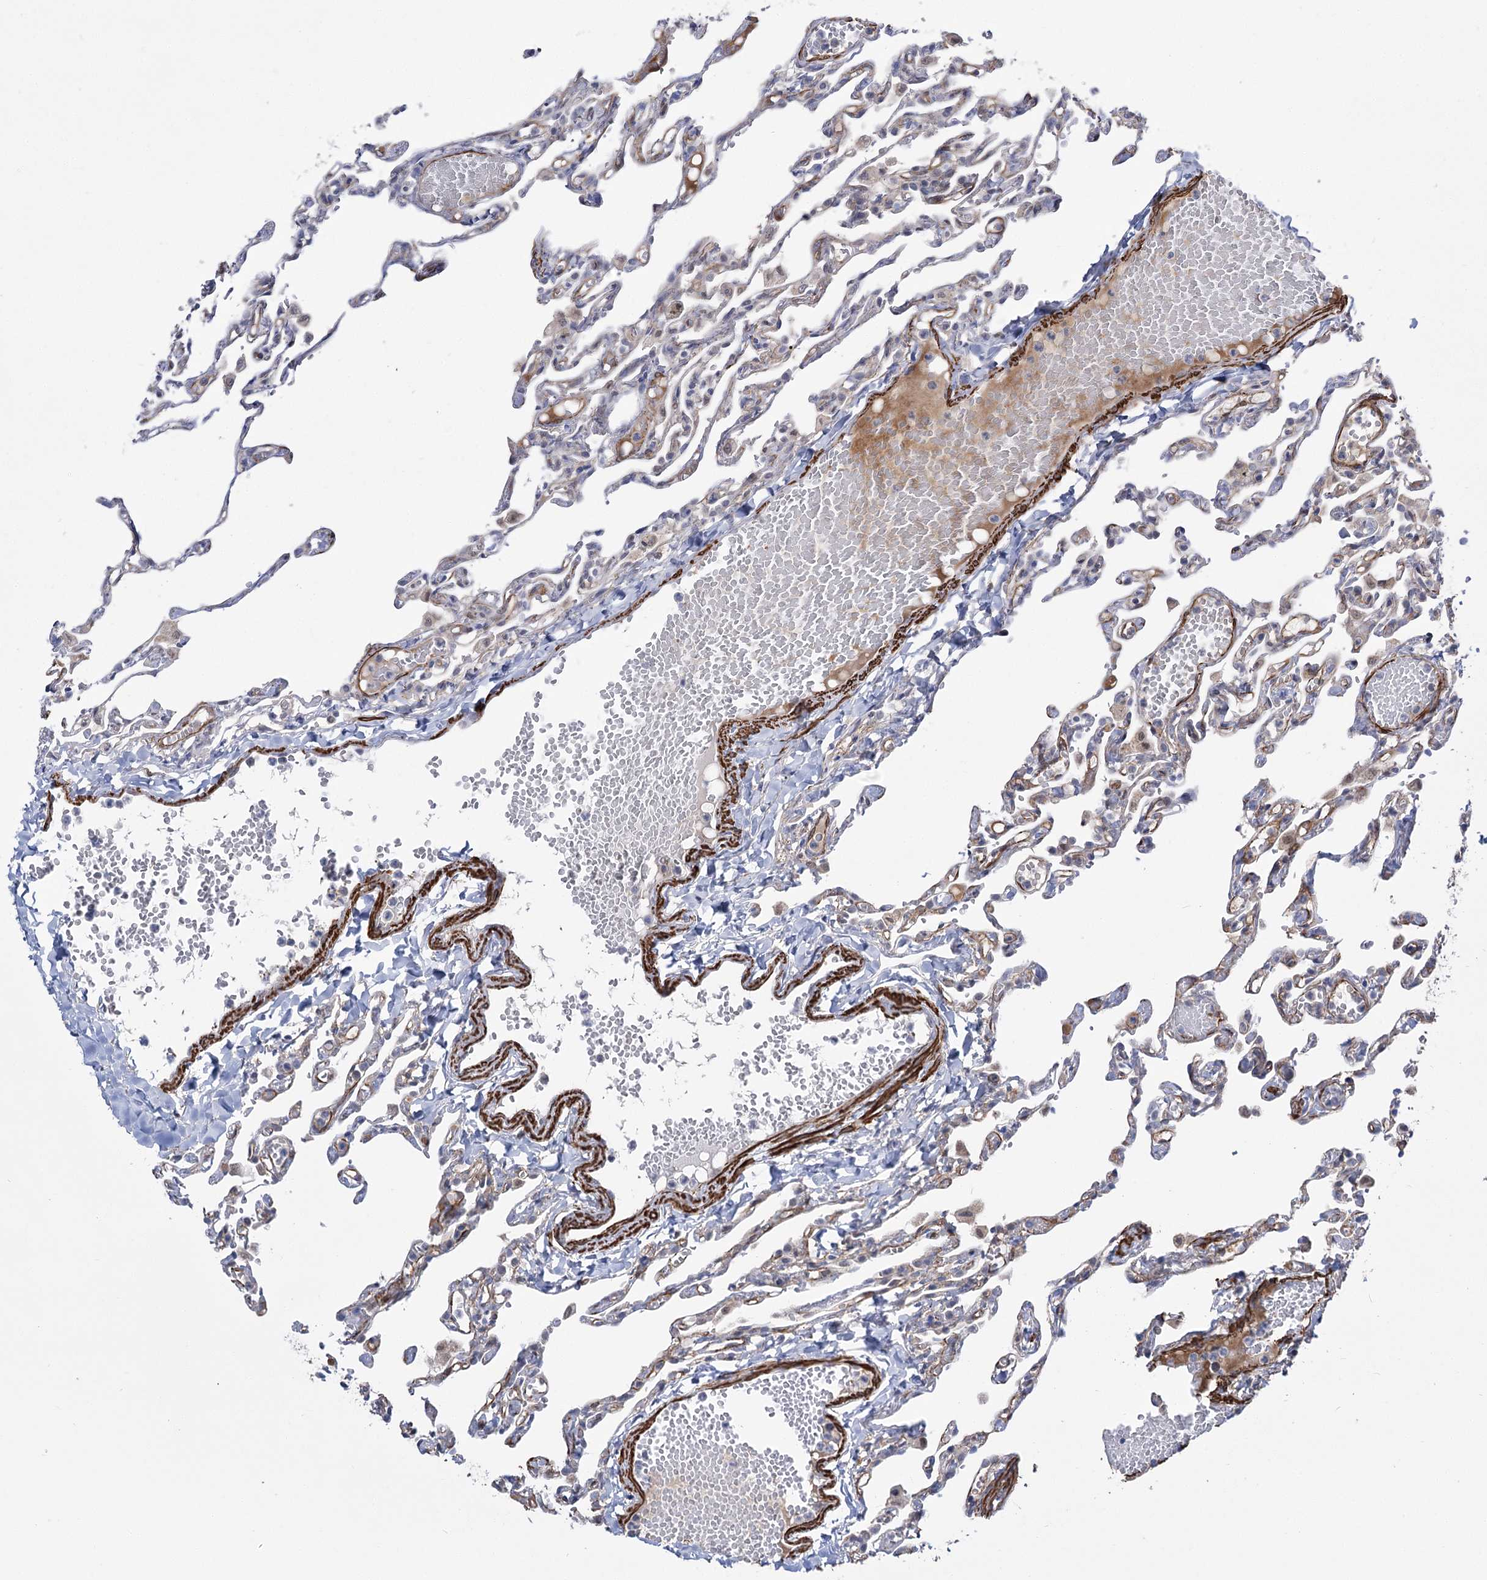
{"staining": {"intensity": "negative", "quantity": "none", "location": "none"}, "tissue": "lung", "cell_type": "Alveolar cells", "image_type": "normal", "snomed": [{"axis": "morphology", "description": "Normal tissue, NOS"}, {"axis": "topography", "description": "Lung"}], "caption": "Alveolar cells show no significant protein staining in unremarkable lung. Nuclei are stained in blue.", "gene": "WASHC3", "patient": {"sex": "male", "age": 21}}